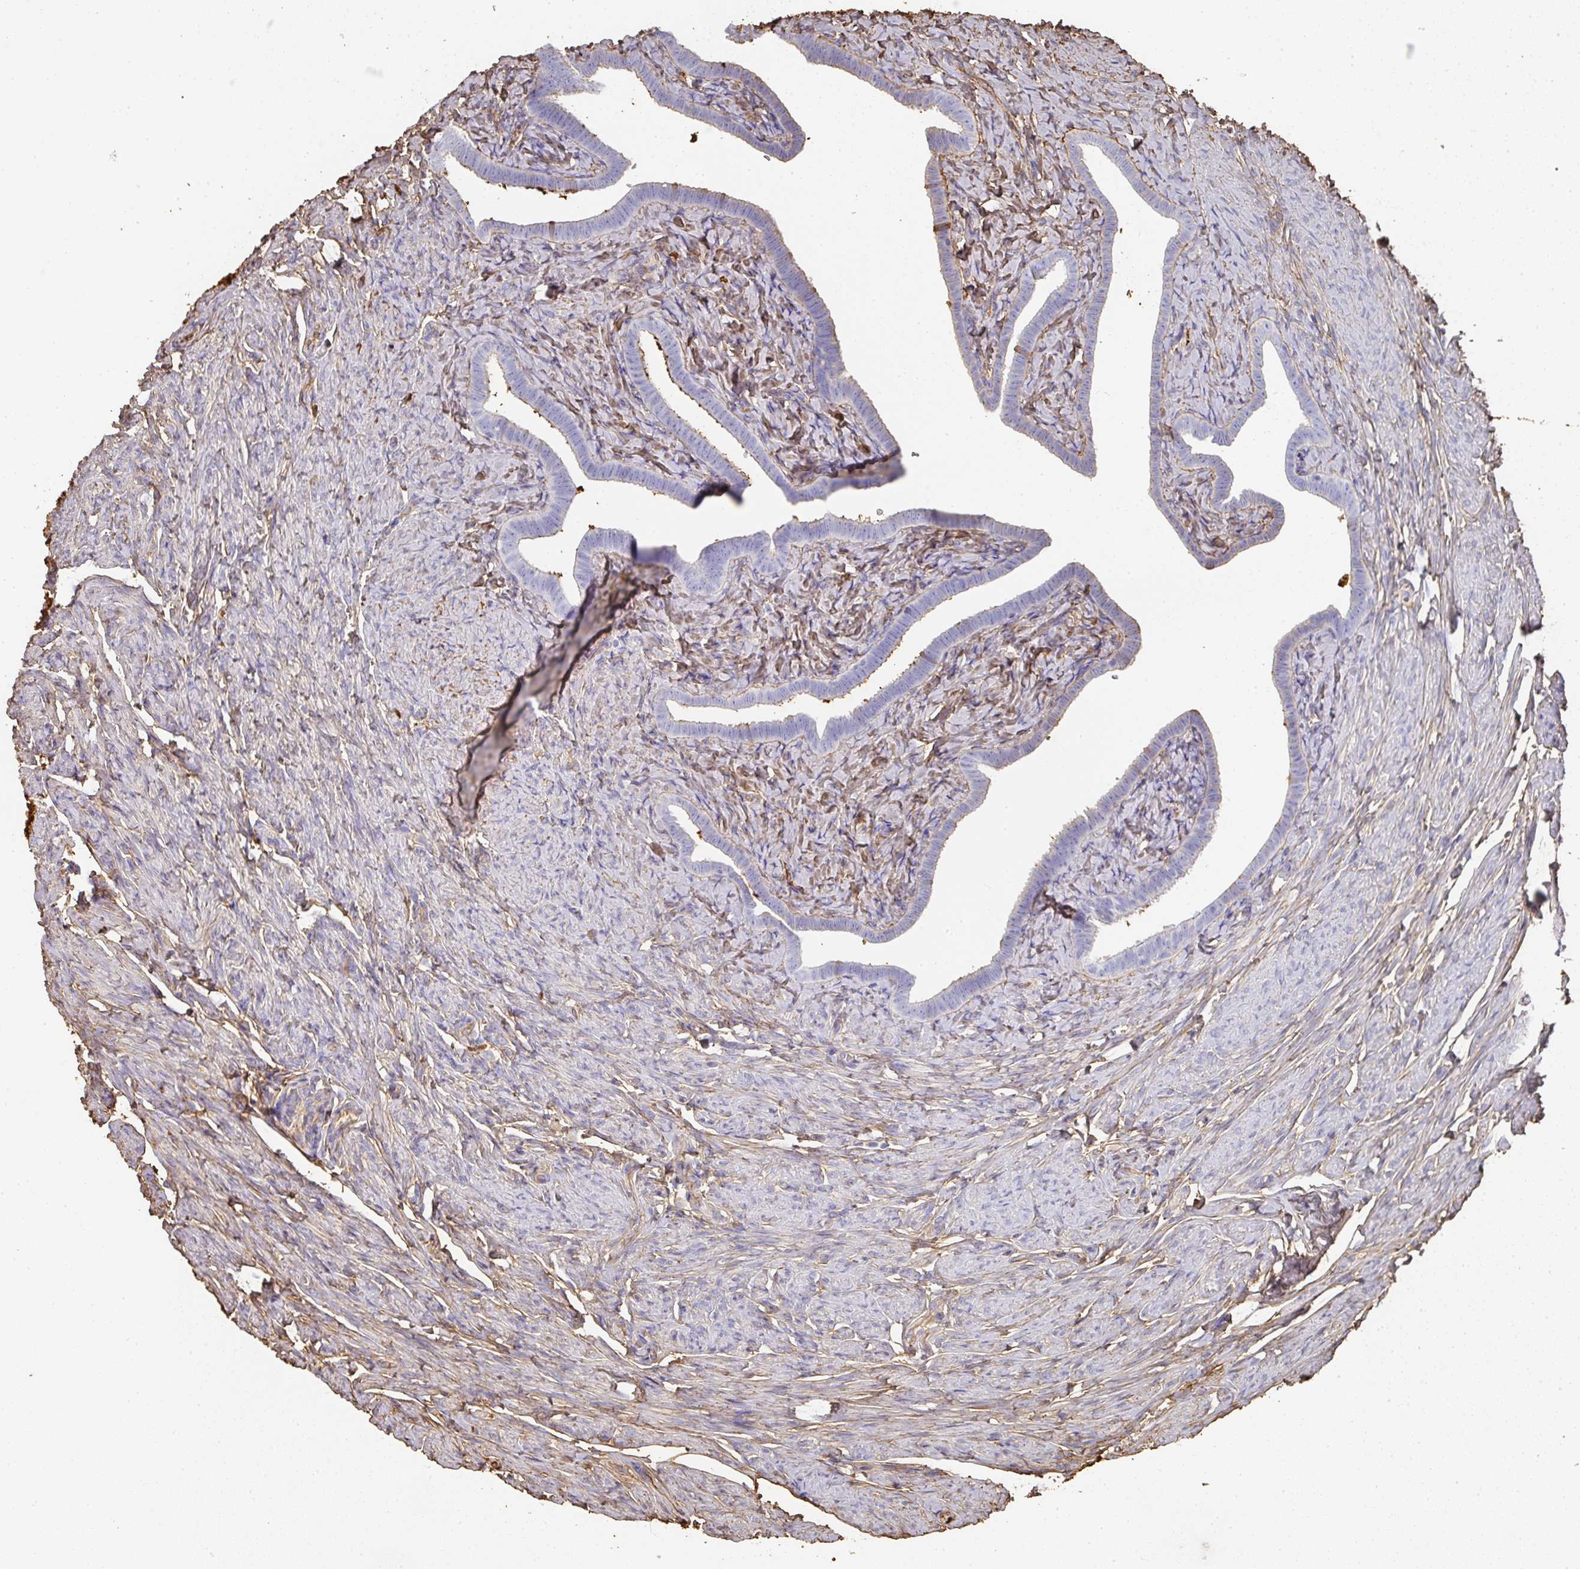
{"staining": {"intensity": "moderate", "quantity": "25%-75%", "location": "cytoplasmic/membranous"}, "tissue": "fallopian tube", "cell_type": "Glandular cells", "image_type": "normal", "snomed": [{"axis": "morphology", "description": "Normal tissue, NOS"}, {"axis": "topography", "description": "Fallopian tube"}], "caption": "Approximately 25%-75% of glandular cells in benign fallopian tube exhibit moderate cytoplasmic/membranous protein expression as visualized by brown immunohistochemical staining.", "gene": "ALB", "patient": {"sex": "female", "age": 69}}